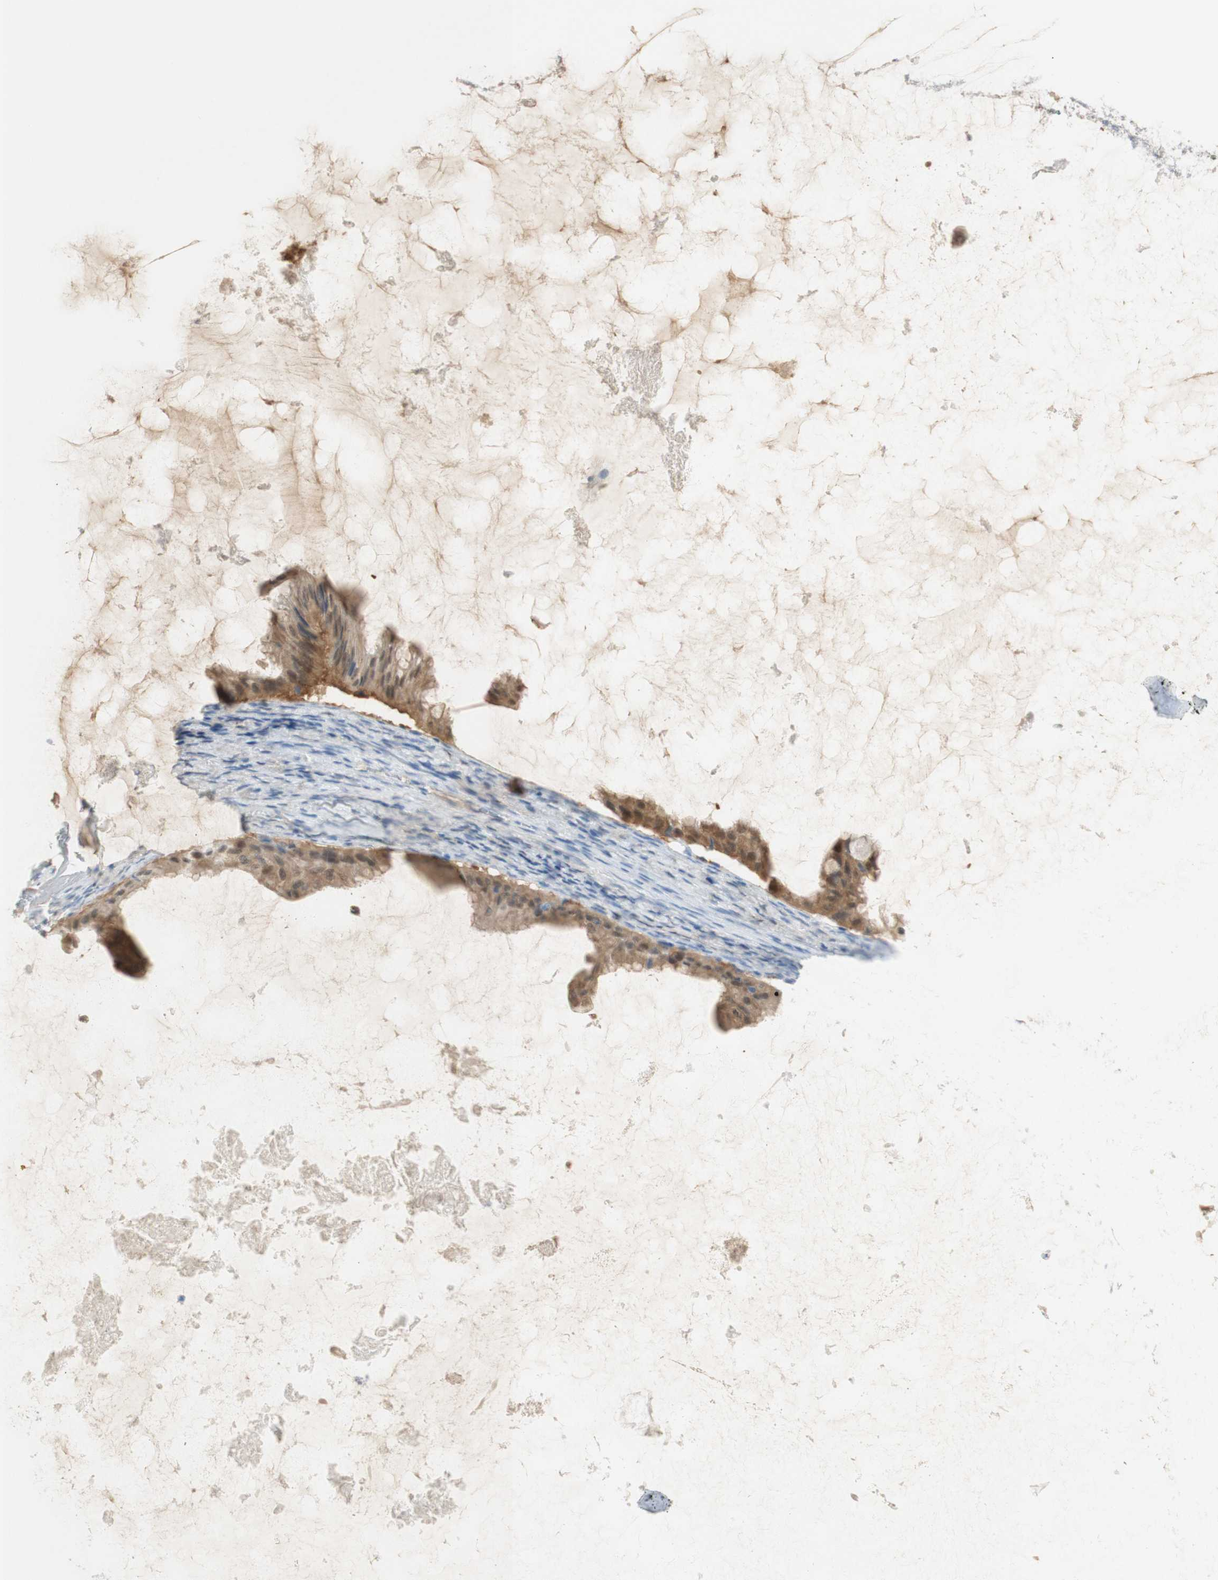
{"staining": {"intensity": "weak", "quantity": ">75%", "location": "cytoplasmic/membranous,nuclear"}, "tissue": "ovarian cancer", "cell_type": "Tumor cells", "image_type": "cancer", "snomed": [{"axis": "morphology", "description": "Cystadenocarcinoma, mucinous, NOS"}, {"axis": "topography", "description": "Ovary"}], "caption": "High-power microscopy captured an immunohistochemistry (IHC) image of ovarian cancer (mucinous cystadenocarcinoma), revealing weak cytoplasmic/membranous and nuclear staining in about >75% of tumor cells.", "gene": "SELENBP1", "patient": {"sex": "female", "age": 61}}